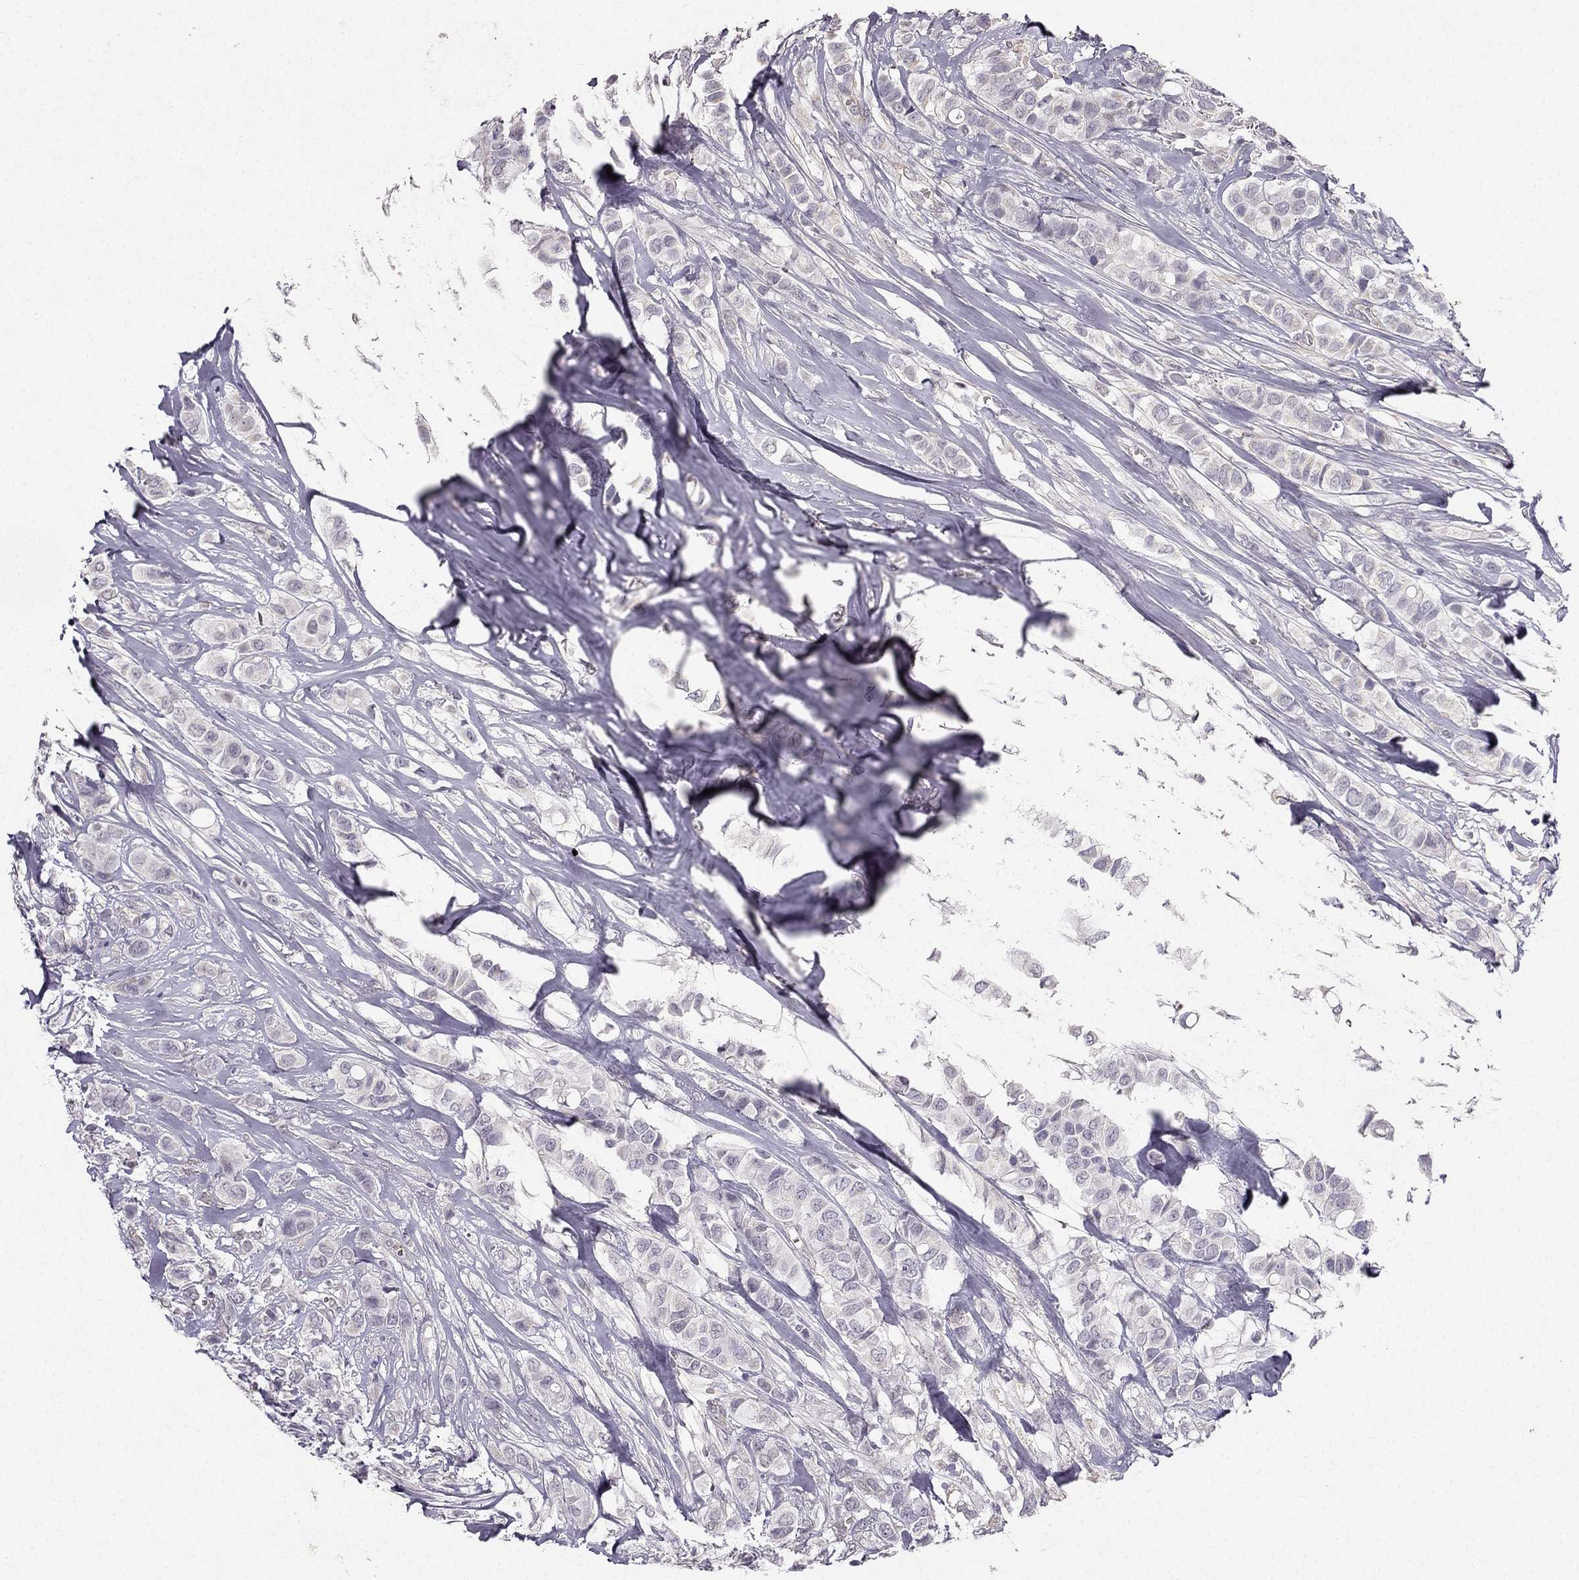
{"staining": {"intensity": "negative", "quantity": "none", "location": "none"}, "tissue": "breast cancer", "cell_type": "Tumor cells", "image_type": "cancer", "snomed": [{"axis": "morphology", "description": "Duct carcinoma"}, {"axis": "topography", "description": "Breast"}], "caption": "Immunohistochemical staining of breast intraductal carcinoma exhibits no significant positivity in tumor cells.", "gene": "TSPYL5", "patient": {"sex": "female", "age": 85}}